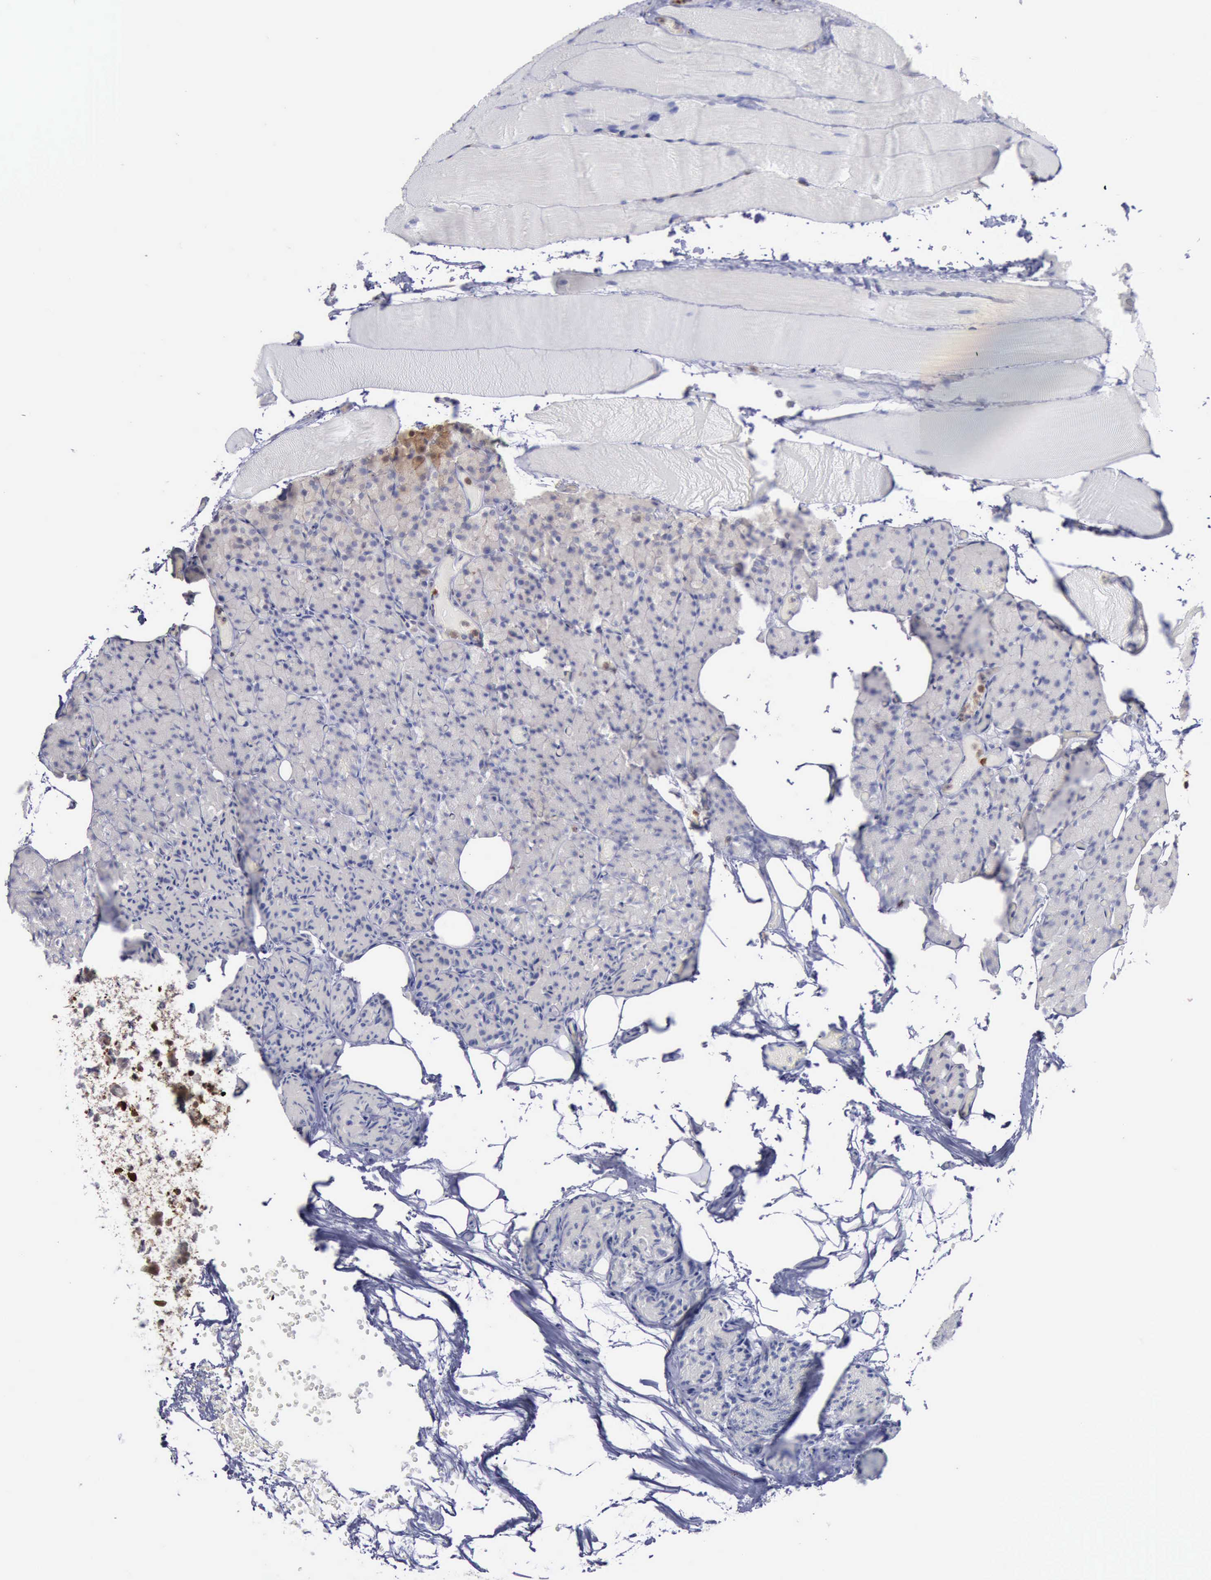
{"staining": {"intensity": "weak", "quantity": "<25%", "location": "cytoplasmic/membranous"}, "tissue": "parathyroid gland", "cell_type": "Glandular cells", "image_type": "normal", "snomed": [{"axis": "morphology", "description": "Normal tissue, NOS"}, {"axis": "topography", "description": "Skeletal muscle"}, {"axis": "topography", "description": "Parathyroid gland"}], "caption": "Human parathyroid gland stained for a protein using IHC demonstrates no staining in glandular cells.", "gene": "STAT1", "patient": {"sex": "female", "age": 37}}